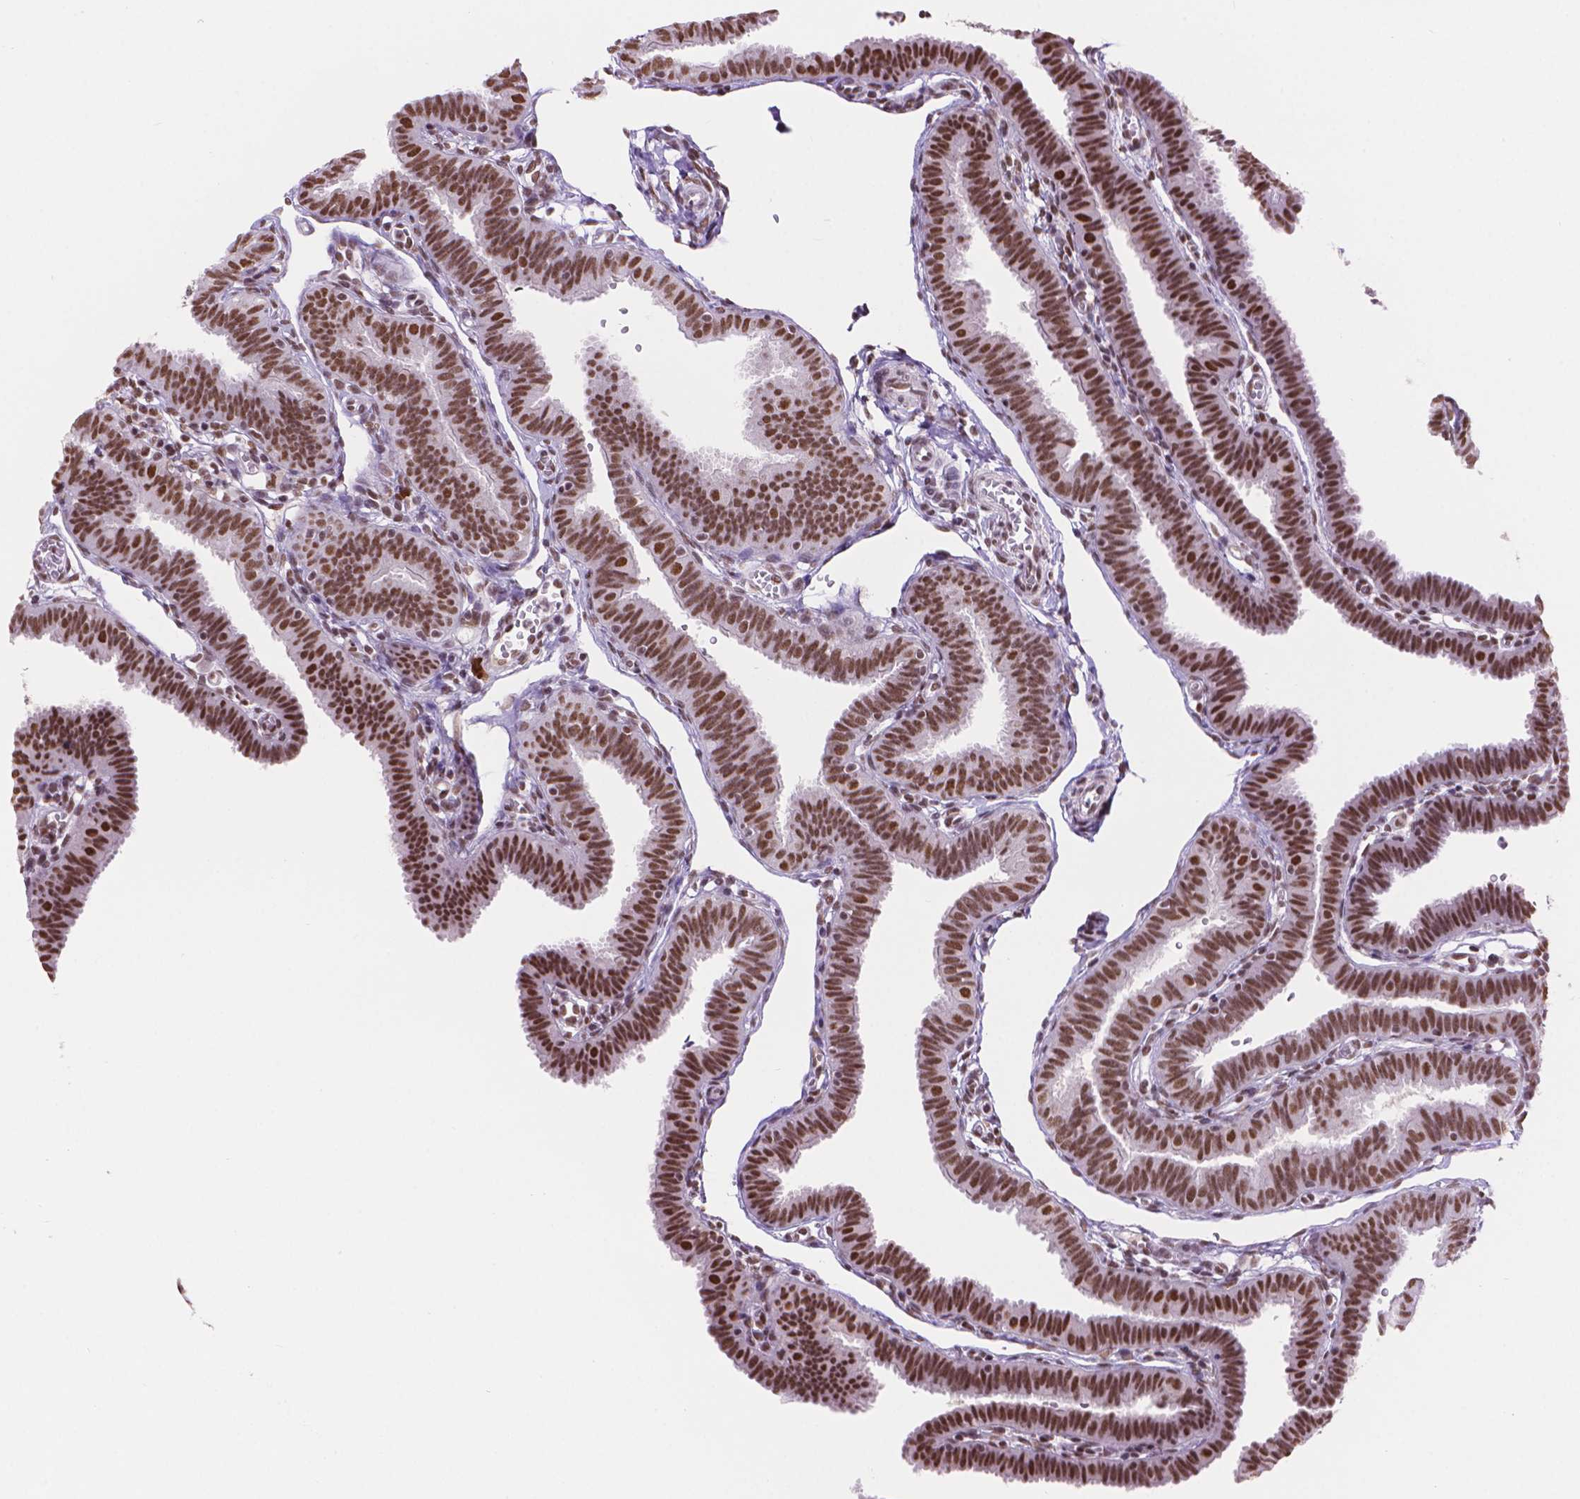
{"staining": {"intensity": "strong", "quantity": ">75%", "location": "nuclear"}, "tissue": "fallopian tube", "cell_type": "Glandular cells", "image_type": "normal", "snomed": [{"axis": "morphology", "description": "Normal tissue, NOS"}, {"axis": "topography", "description": "Fallopian tube"}], "caption": "Fallopian tube stained with DAB immunohistochemistry displays high levels of strong nuclear positivity in approximately >75% of glandular cells.", "gene": "RPA4", "patient": {"sex": "female", "age": 25}}